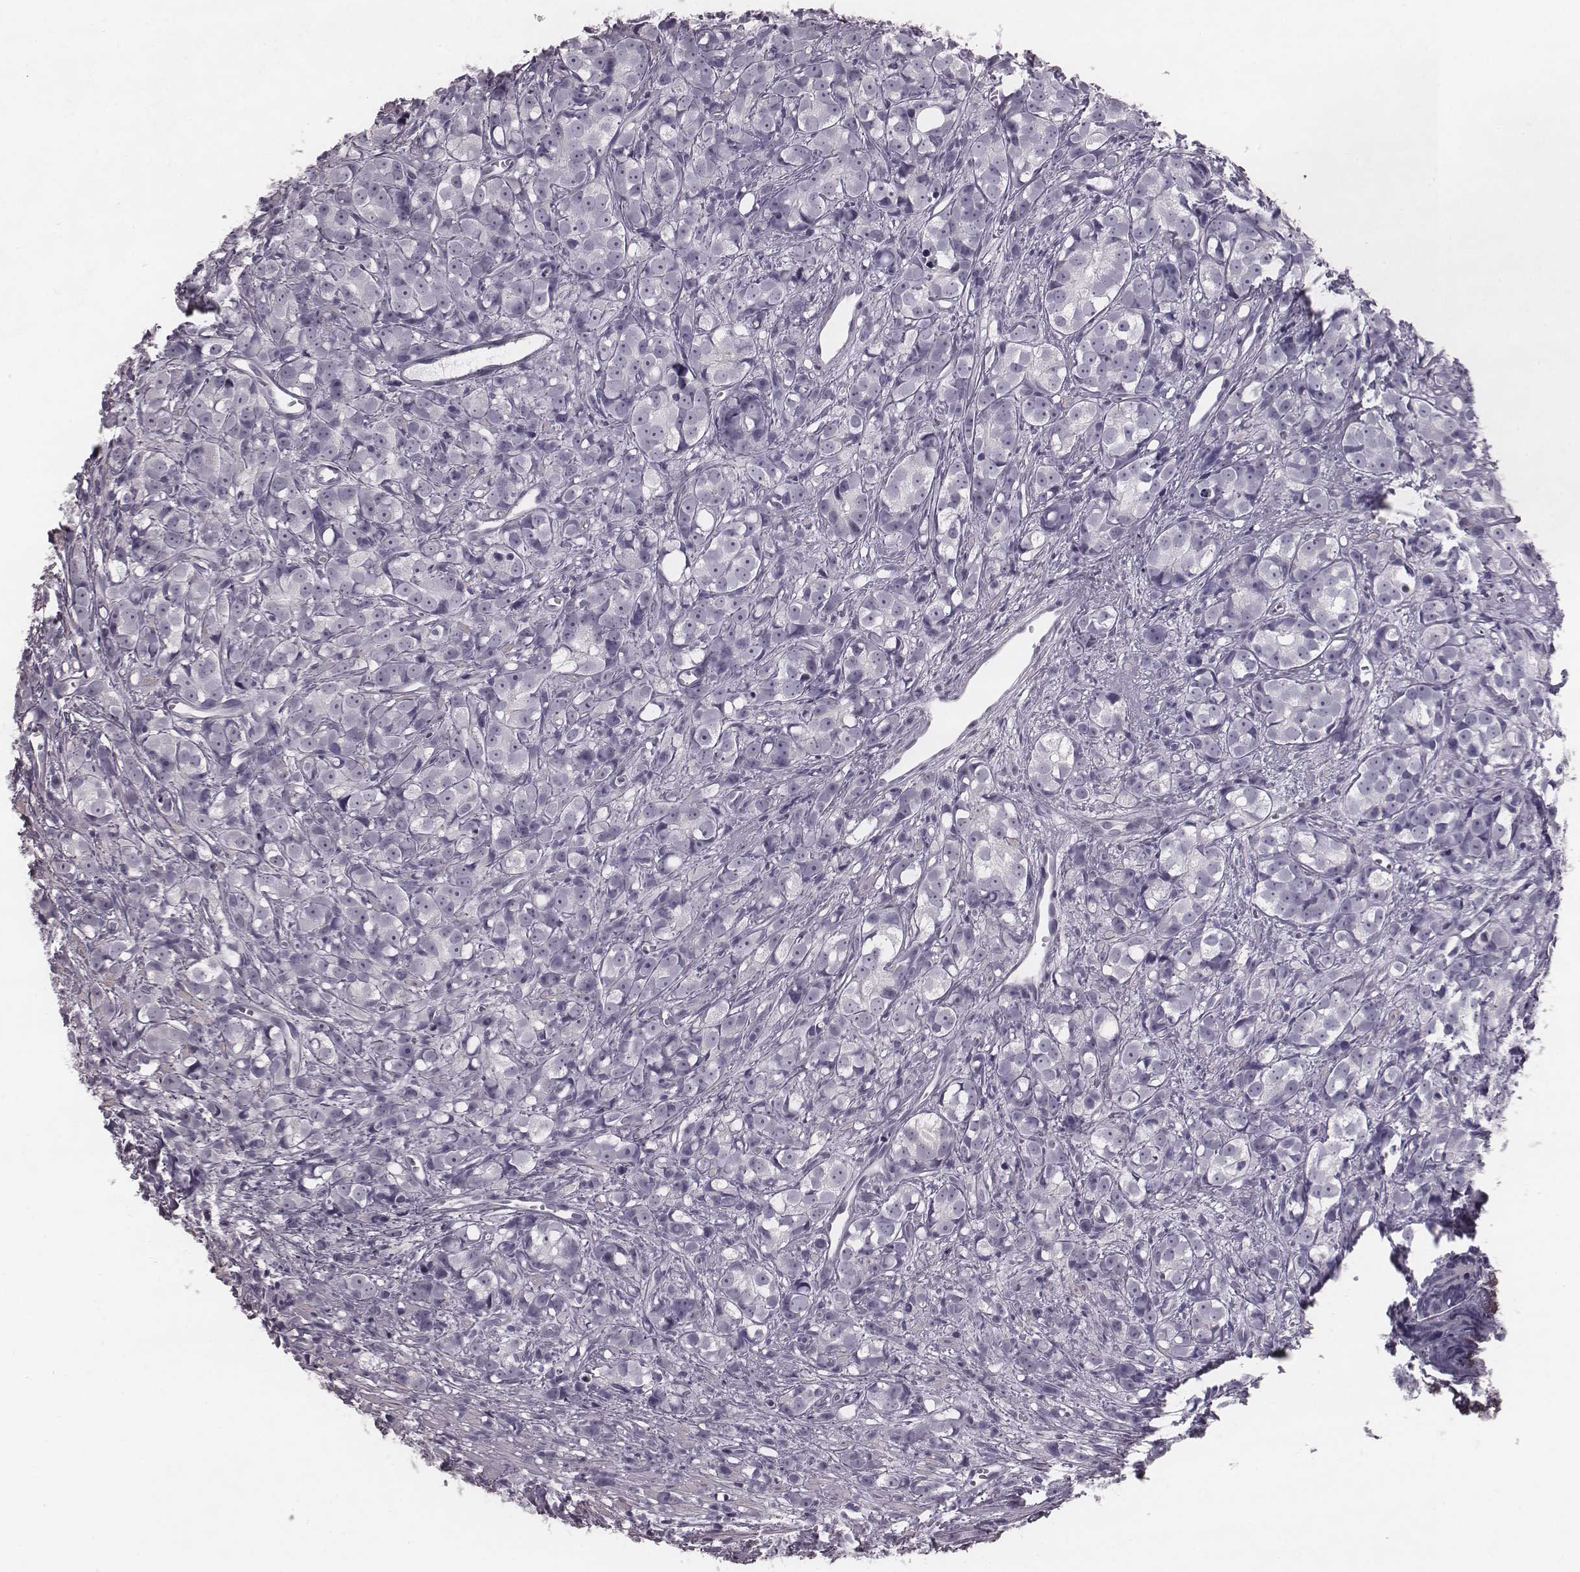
{"staining": {"intensity": "negative", "quantity": "none", "location": "none"}, "tissue": "prostate cancer", "cell_type": "Tumor cells", "image_type": "cancer", "snomed": [{"axis": "morphology", "description": "Adenocarcinoma, High grade"}, {"axis": "topography", "description": "Prostate"}], "caption": "This is an immunohistochemistry image of human prostate adenocarcinoma (high-grade). There is no staining in tumor cells.", "gene": "KRT74", "patient": {"sex": "male", "age": 77}}